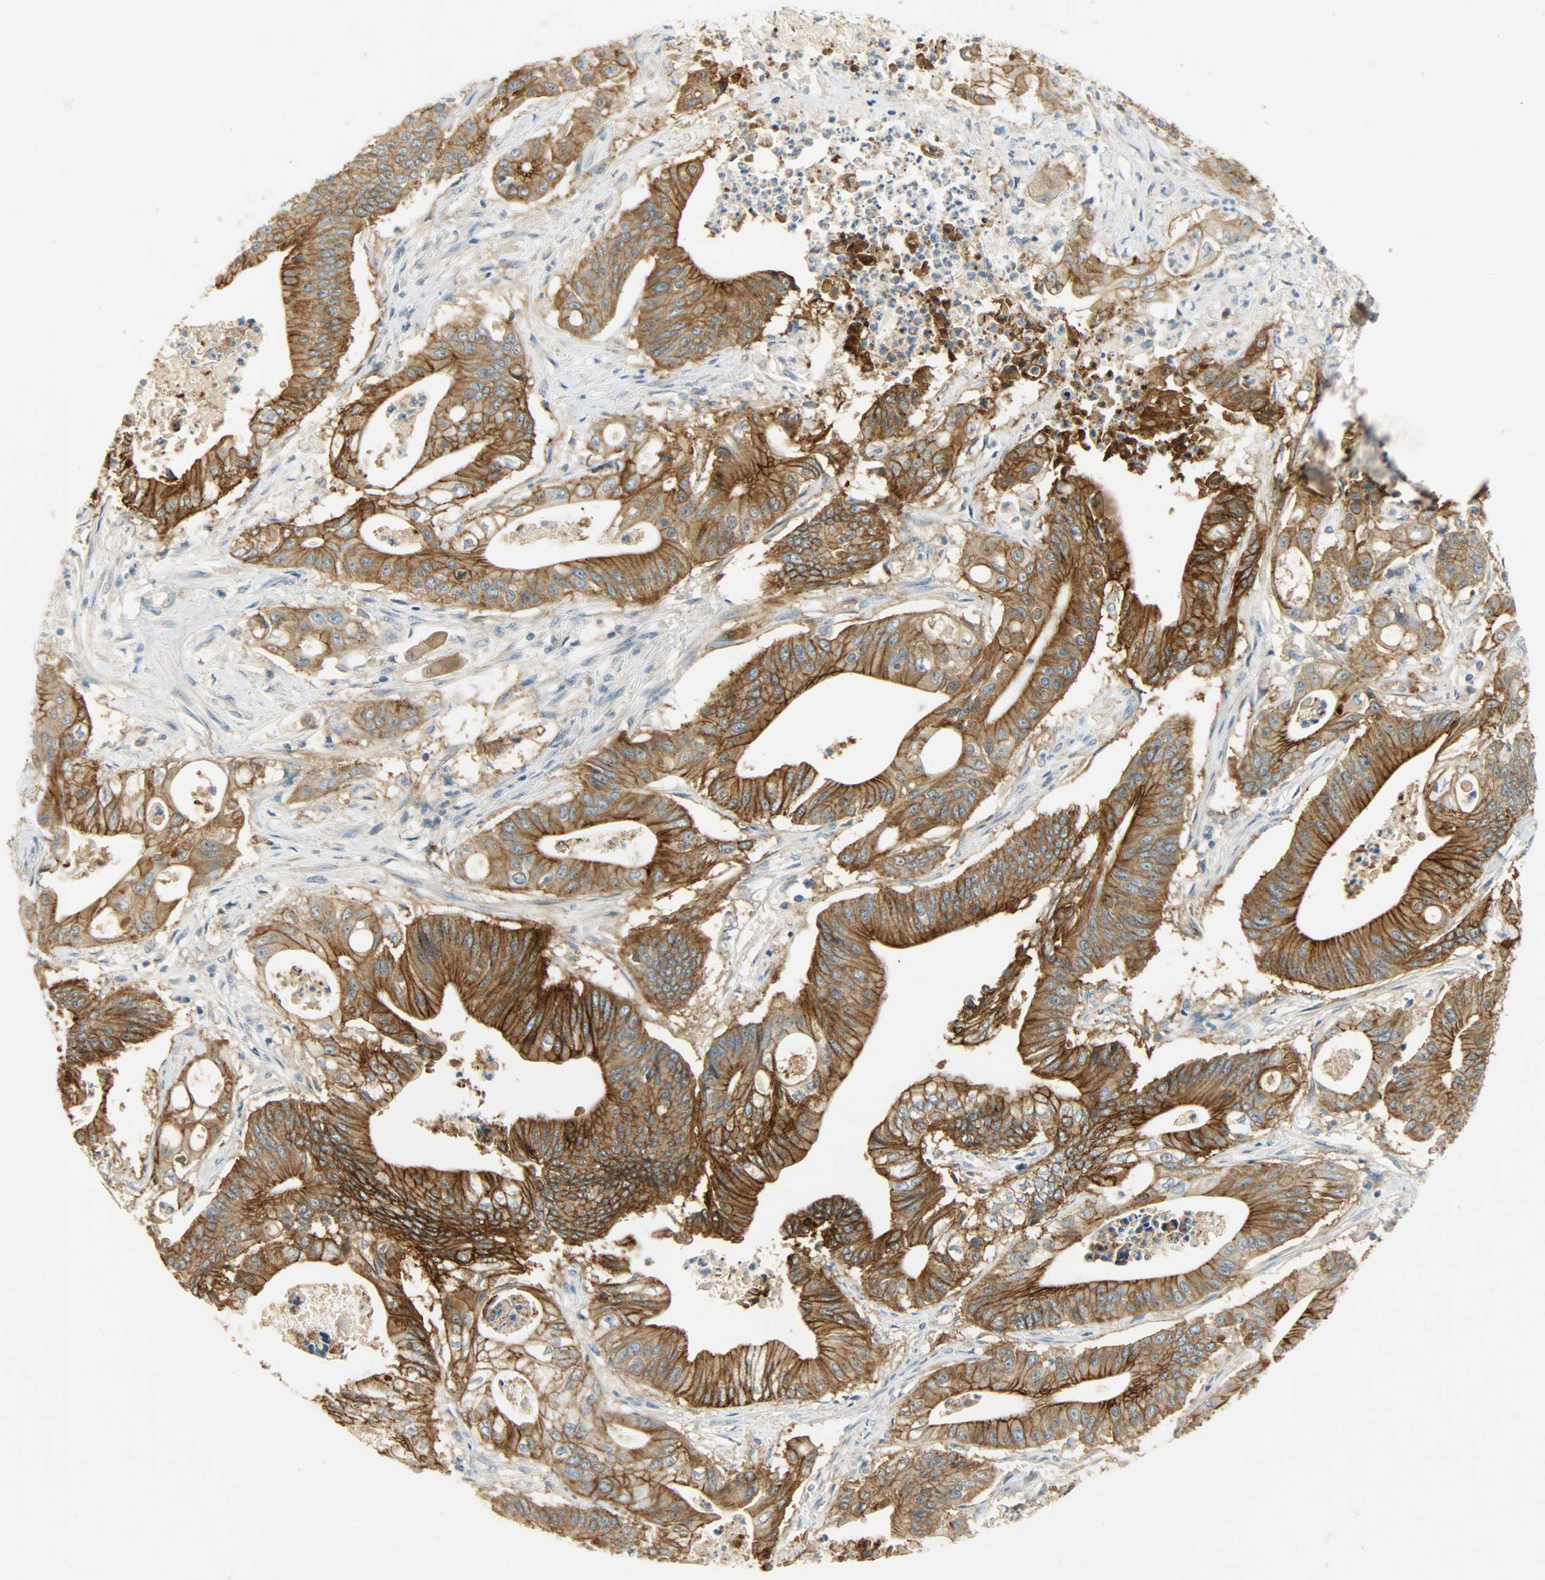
{"staining": {"intensity": "strong", "quantity": ">75%", "location": "cytoplasmic/membranous"}, "tissue": "pancreatic cancer", "cell_type": "Tumor cells", "image_type": "cancer", "snomed": [{"axis": "morphology", "description": "Normal tissue, NOS"}, {"axis": "topography", "description": "Lymph node"}], "caption": "This is a photomicrograph of IHC staining of pancreatic cancer, which shows strong staining in the cytoplasmic/membranous of tumor cells.", "gene": "DSG2", "patient": {"sex": "male", "age": 62}}